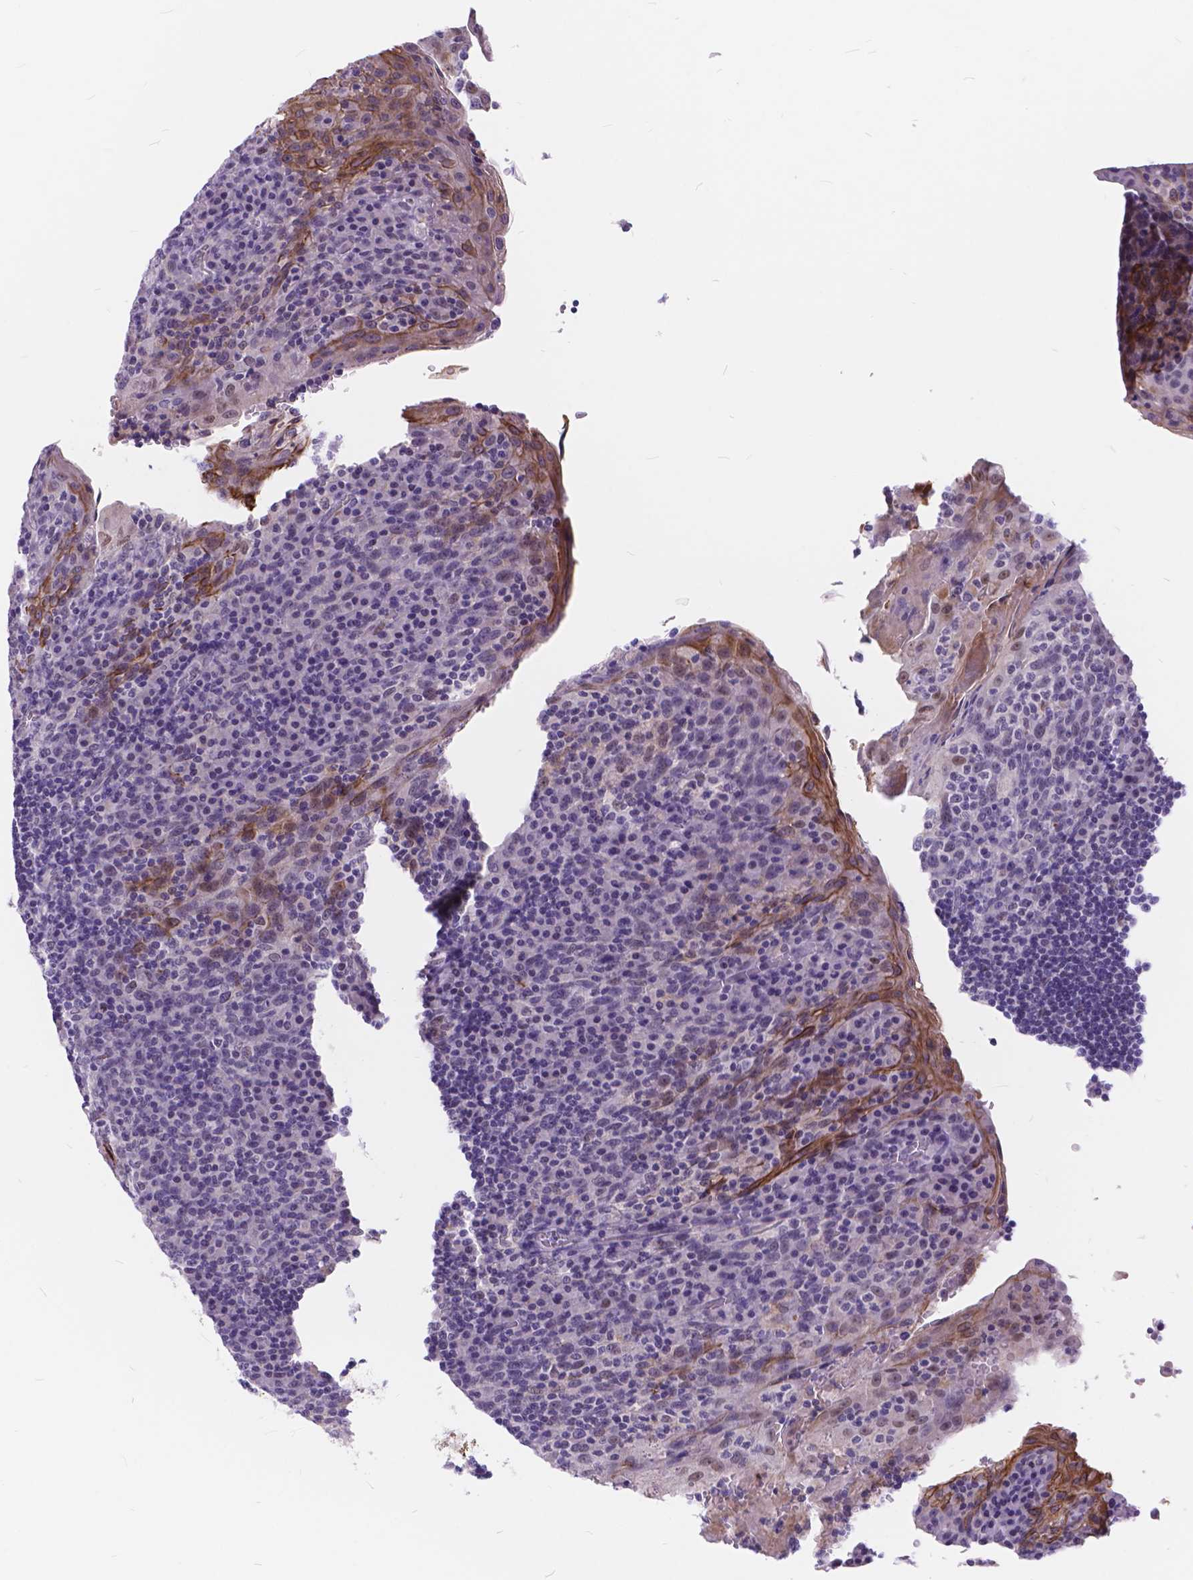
{"staining": {"intensity": "negative", "quantity": "none", "location": "none"}, "tissue": "tonsil", "cell_type": "Germinal center cells", "image_type": "normal", "snomed": [{"axis": "morphology", "description": "Normal tissue, NOS"}, {"axis": "topography", "description": "Tonsil"}], "caption": "IHC of benign tonsil exhibits no staining in germinal center cells.", "gene": "MAN2C1", "patient": {"sex": "male", "age": 17}}